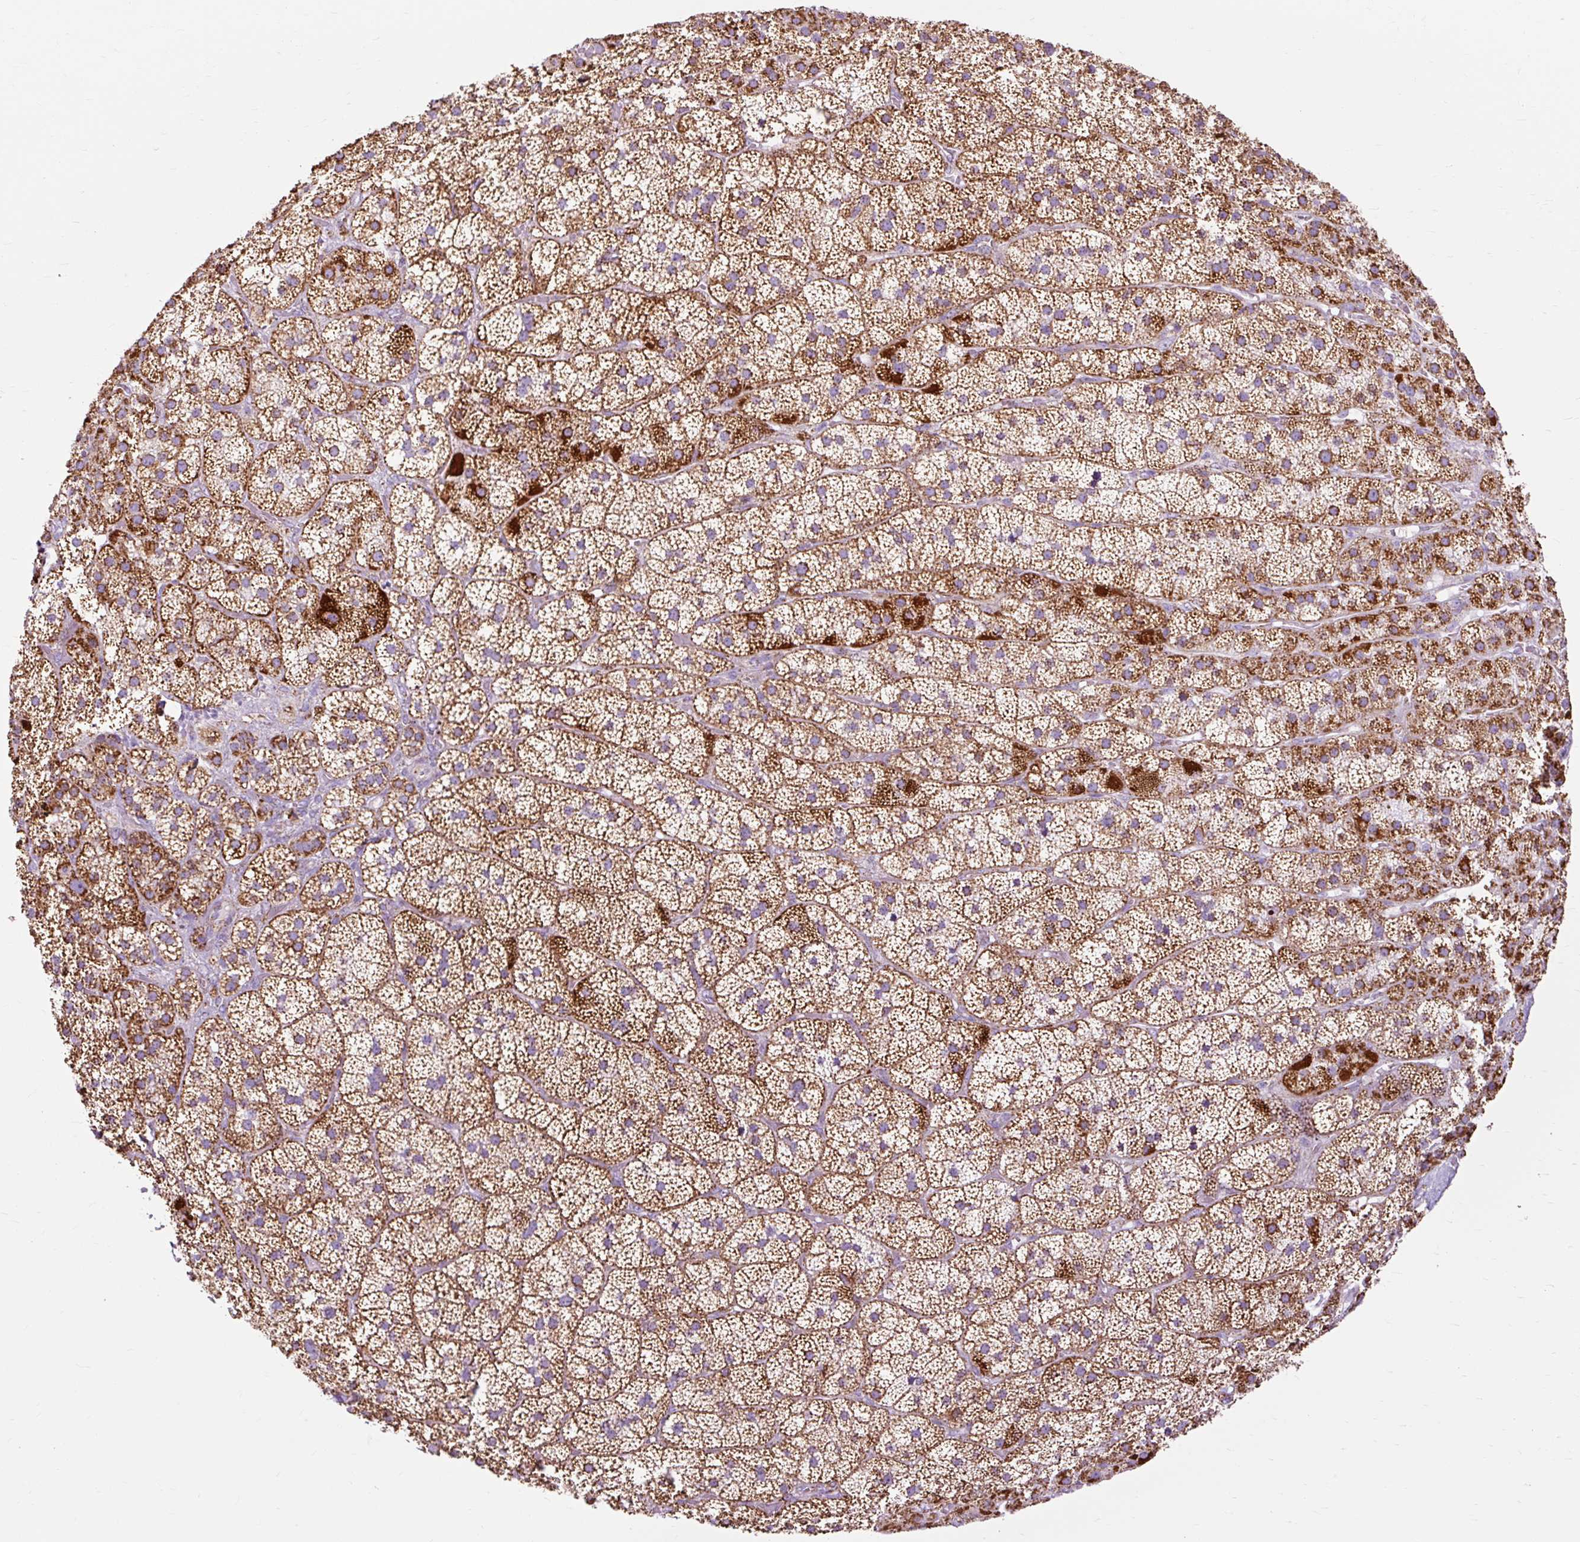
{"staining": {"intensity": "strong", "quantity": ">75%", "location": "cytoplasmic/membranous"}, "tissue": "adrenal gland", "cell_type": "Glandular cells", "image_type": "normal", "snomed": [{"axis": "morphology", "description": "Normal tissue, NOS"}, {"axis": "topography", "description": "Adrenal gland"}], "caption": "This is a photomicrograph of immunohistochemistry staining of unremarkable adrenal gland, which shows strong positivity in the cytoplasmic/membranous of glandular cells.", "gene": "DLAT", "patient": {"sex": "male", "age": 57}}